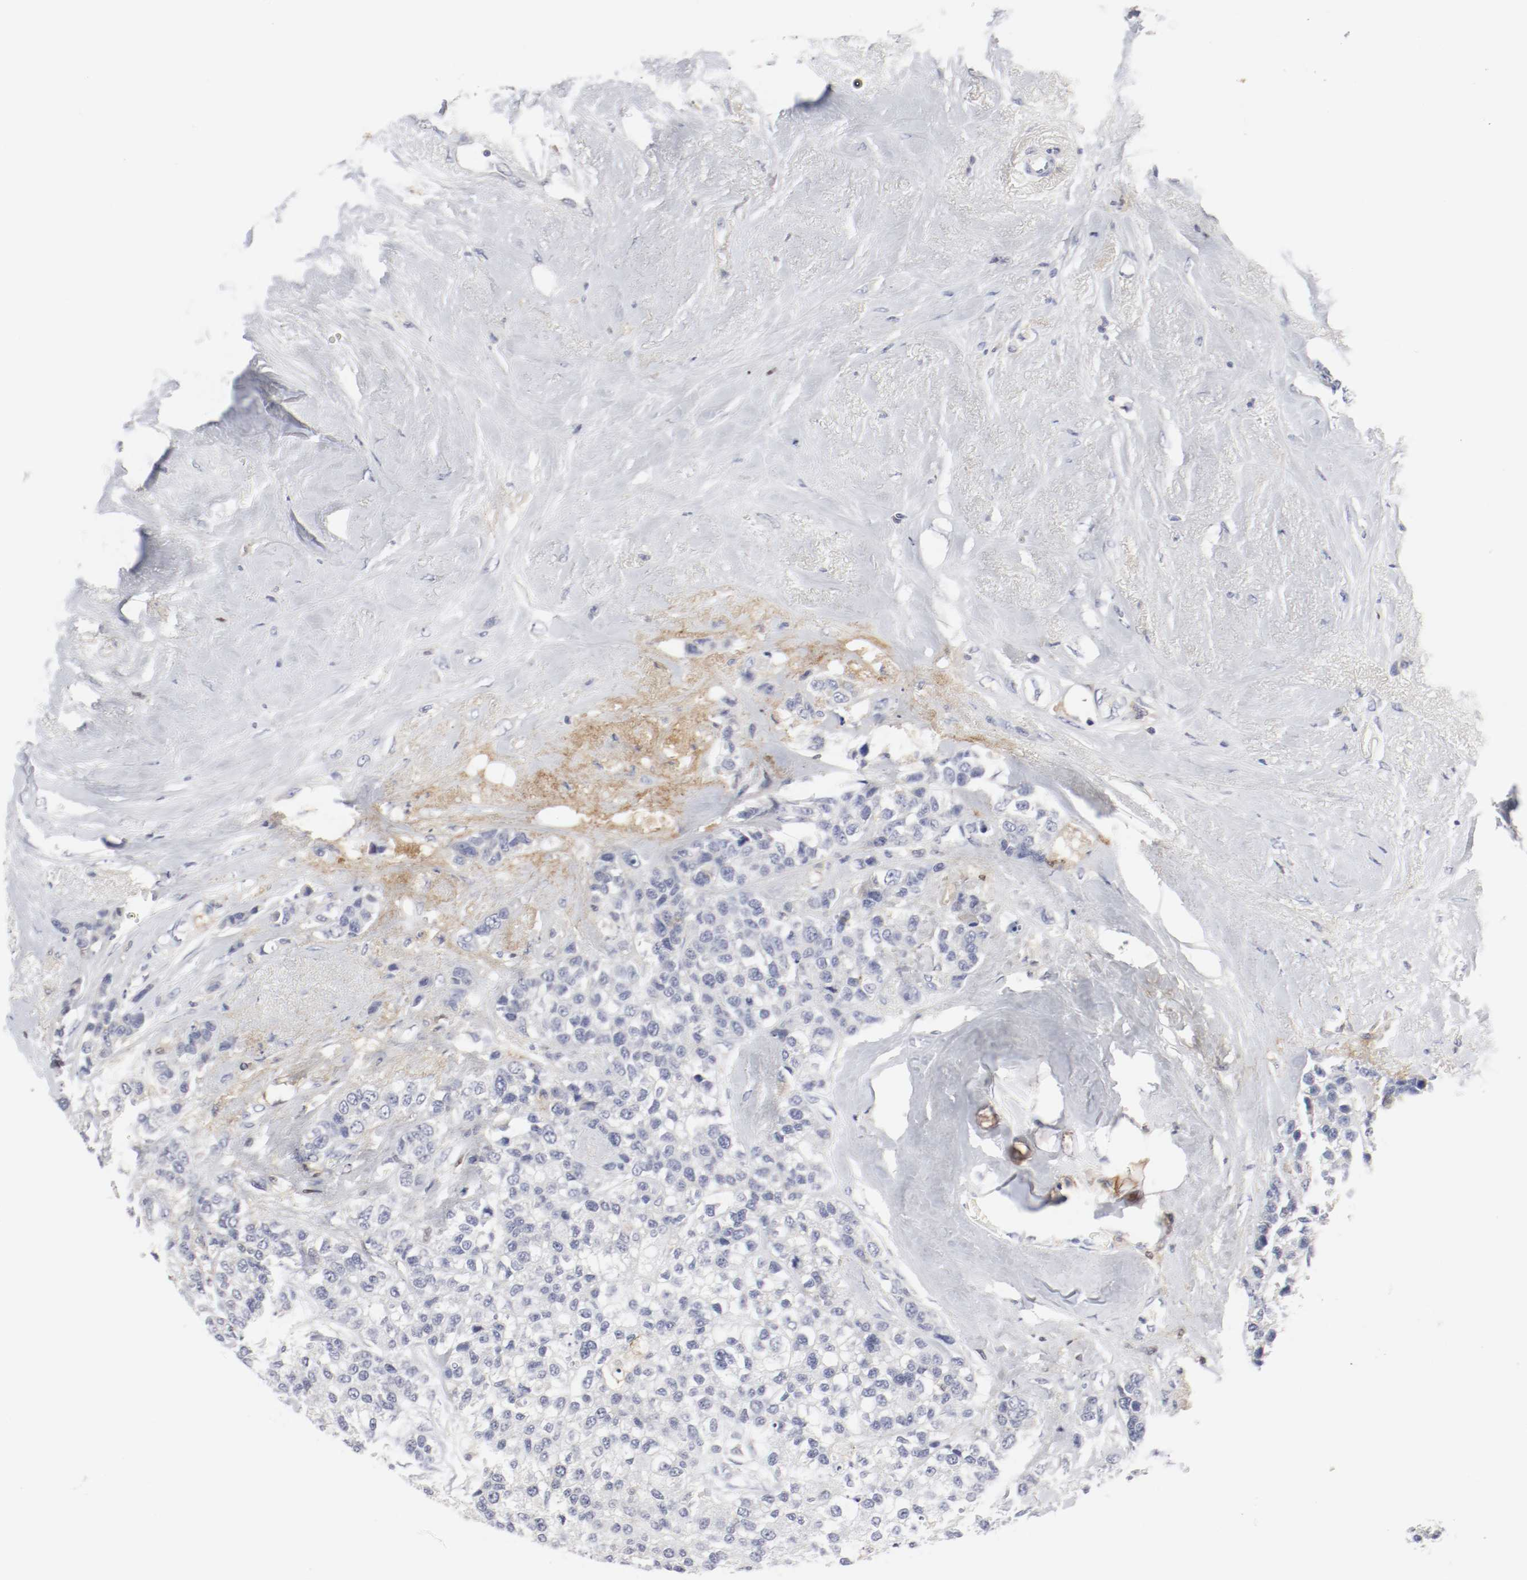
{"staining": {"intensity": "negative", "quantity": "none", "location": "none"}, "tissue": "breast cancer", "cell_type": "Tumor cells", "image_type": "cancer", "snomed": [{"axis": "morphology", "description": "Duct carcinoma"}, {"axis": "topography", "description": "Breast"}], "caption": "This is an immunohistochemistry (IHC) histopathology image of human breast invasive ductal carcinoma. There is no positivity in tumor cells.", "gene": "ITGAX", "patient": {"sex": "female", "age": 51}}